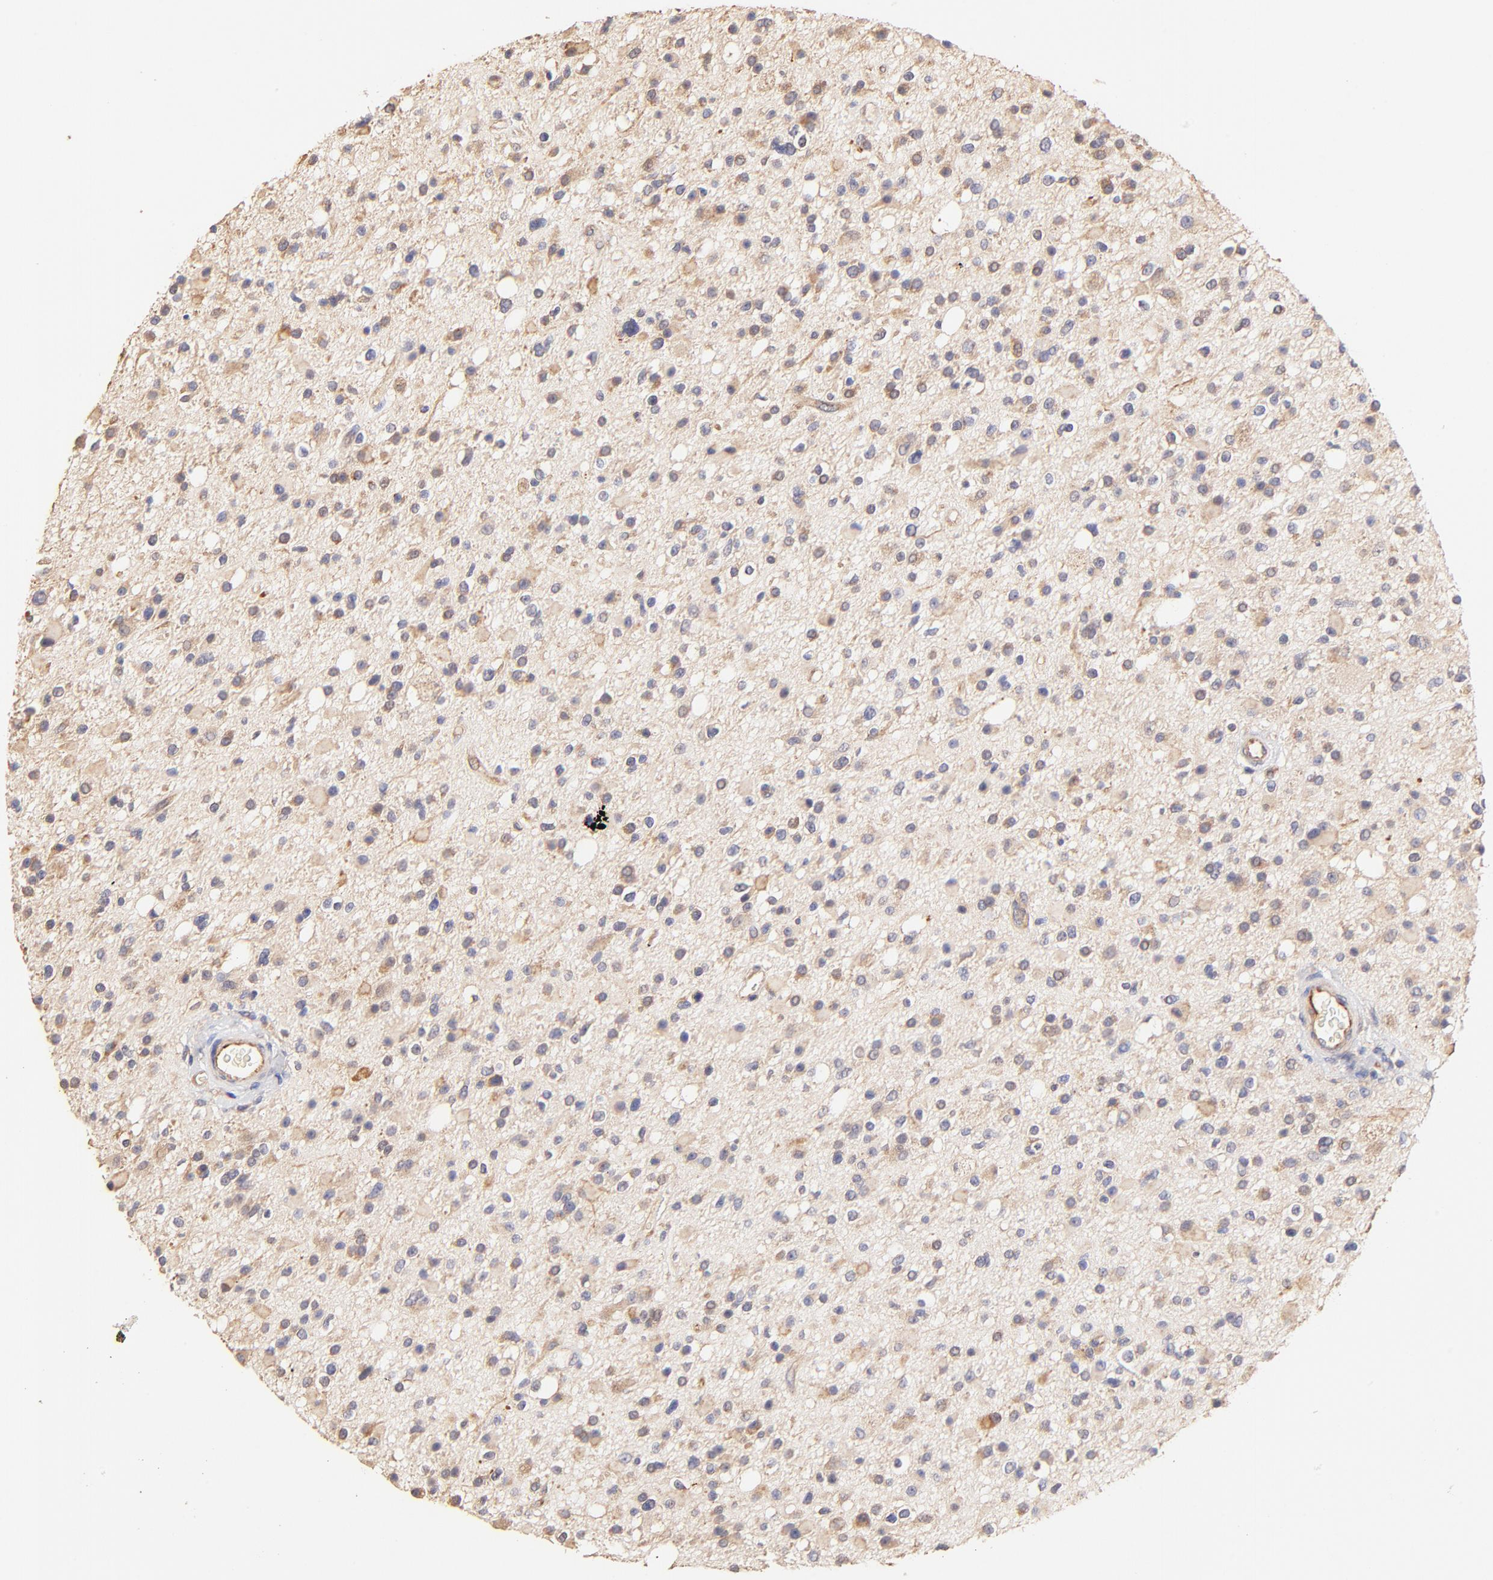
{"staining": {"intensity": "weak", "quantity": "25%-75%", "location": "cytoplasmic/membranous"}, "tissue": "glioma", "cell_type": "Tumor cells", "image_type": "cancer", "snomed": [{"axis": "morphology", "description": "Glioma, malignant, High grade"}, {"axis": "topography", "description": "Brain"}], "caption": "Human glioma stained for a protein (brown) exhibits weak cytoplasmic/membranous positive expression in about 25%-75% of tumor cells.", "gene": "TNFAIP3", "patient": {"sex": "male", "age": 33}}